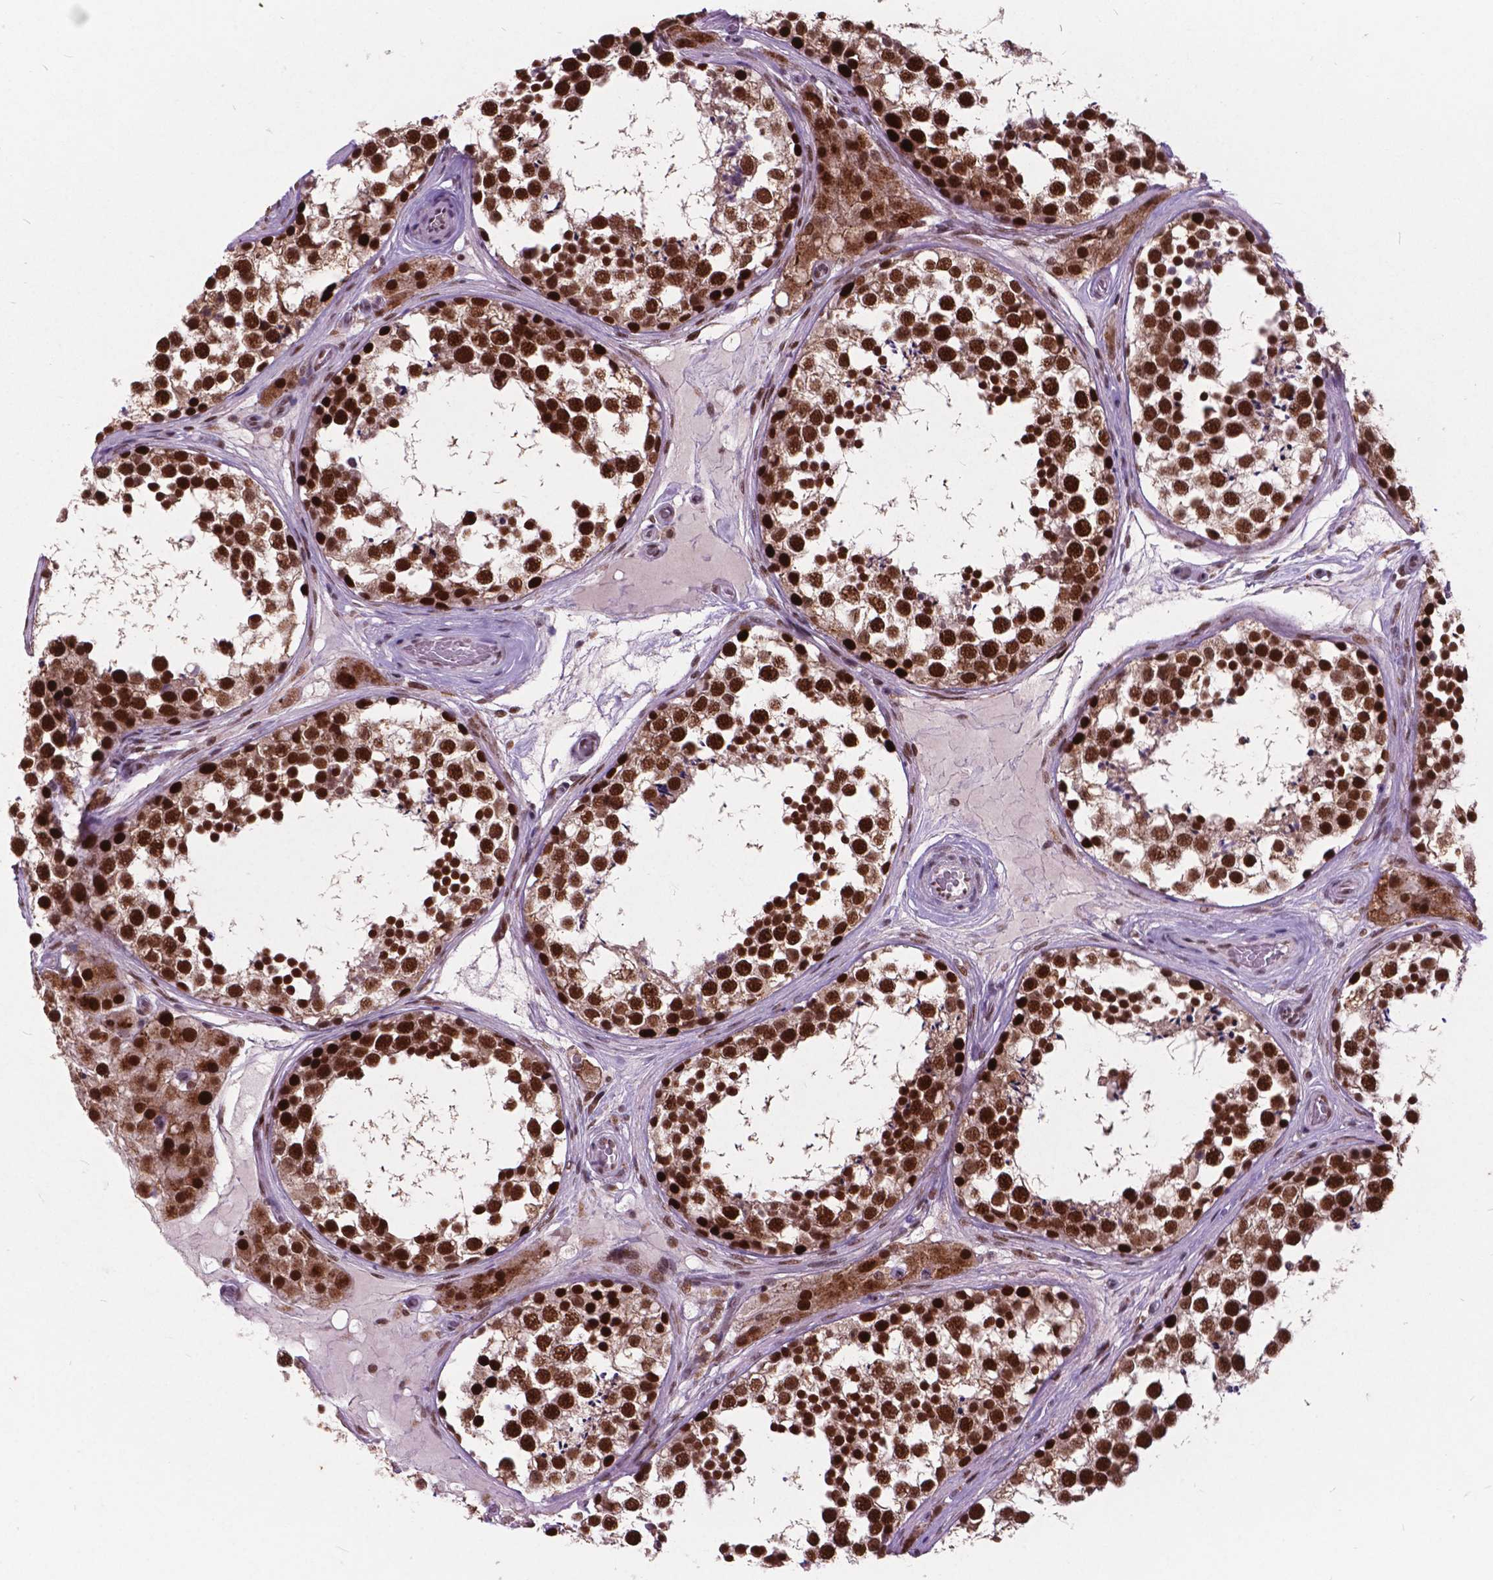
{"staining": {"intensity": "strong", "quantity": ">75%", "location": "nuclear"}, "tissue": "testis", "cell_type": "Cells in seminiferous ducts", "image_type": "normal", "snomed": [{"axis": "morphology", "description": "Normal tissue, NOS"}, {"axis": "morphology", "description": "Seminoma, NOS"}, {"axis": "topography", "description": "Testis"}], "caption": "Cells in seminiferous ducts demonstrate high levels of strong nuclear staining in approximately >75% of cells in unremarkable human testis.", "gene": "MSH2", "patient": {"sex": "male", "age": 65}}